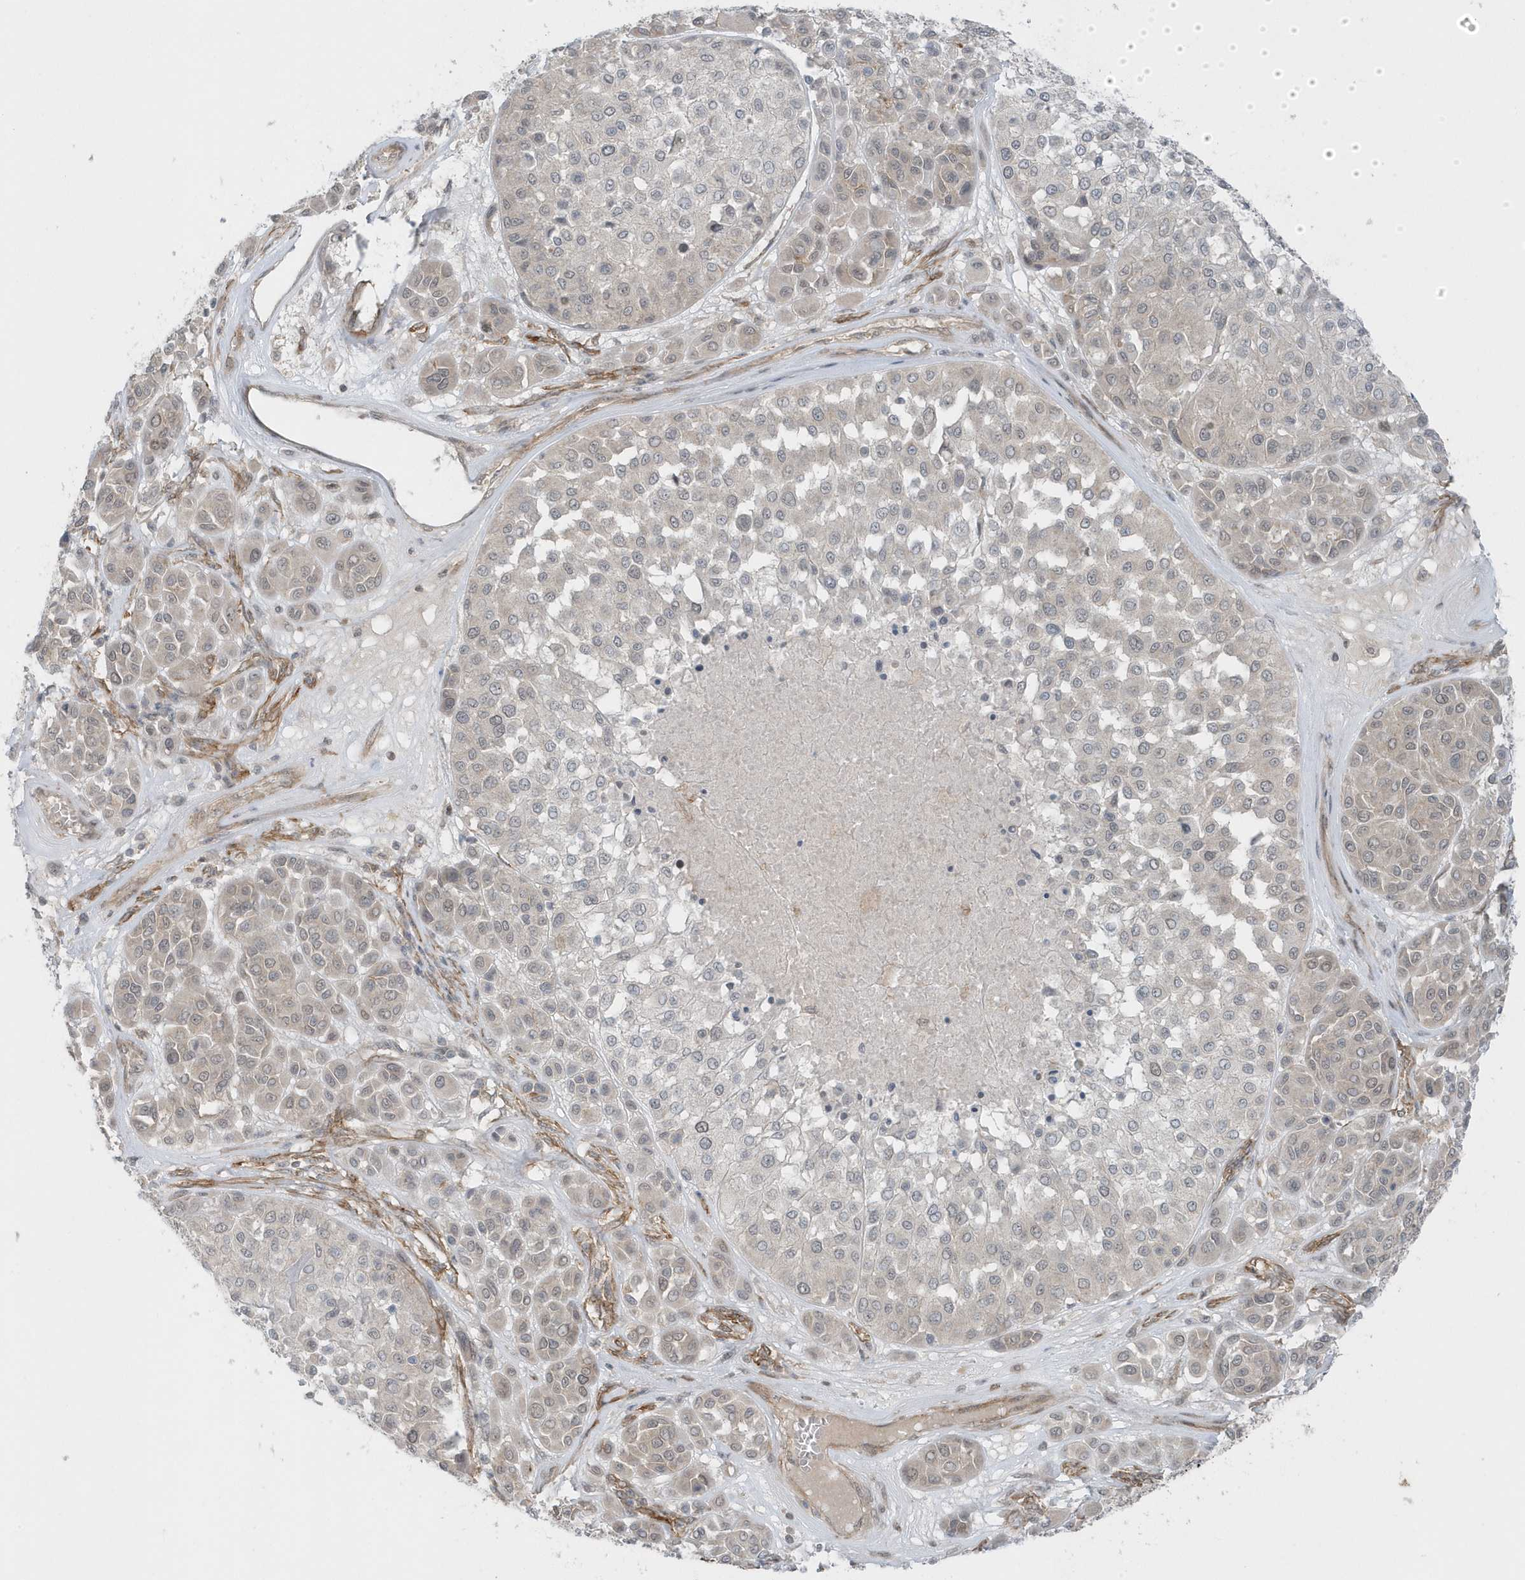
{"staining": {"intensity": "negative", "quantity": "none", "location": "none"}, "tissue": "melanoma", "cell_type": "Tumor cells", "image_type": "cancer", "snomed": [{"axis": "morphology", "description": "Malignant melanoma, Metastatic site"}, {"axis": "topography", "description": "Soft tissue"}], "caption": "Tumor cells are negative for brown protein staining in melanoma. (Brightfield microscopy of DAB (3,3'-diaminobenzidine) immunohistochemistry at high magnification).", "gene": "PARD3B", "patient": {"sex": "male", "age": 41}}